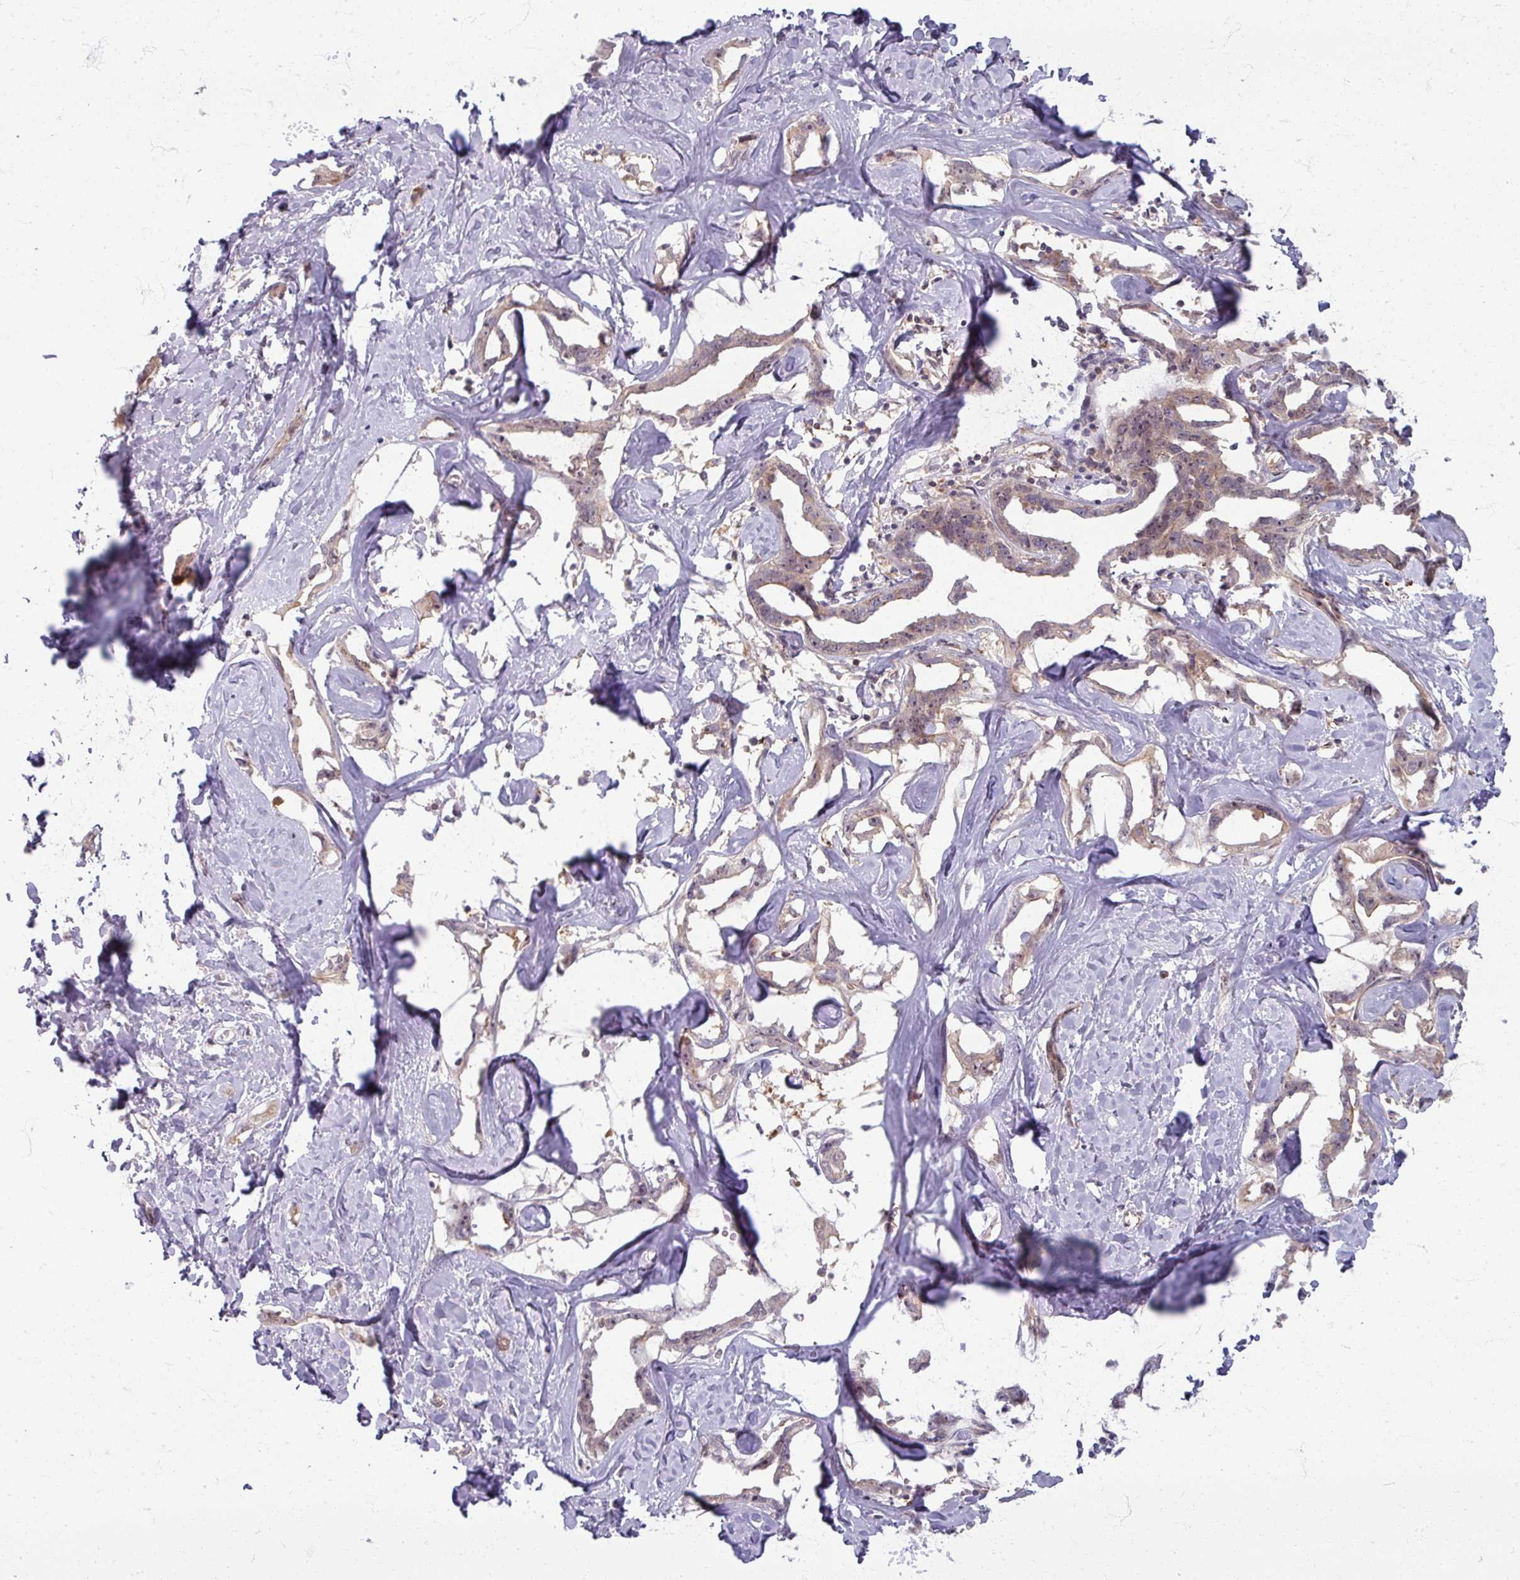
{"staining": {"intensity": "weak", "quantity": "25%-75%", "location": "cytoplasmic/membranous"}, "tissue": "liver cancer", "cell_type": "Tumor cells", "image_type": "cancer", "snomed": [{"axis": "morphology", "description": "Cholangiocarcinoma"}, {"axis": "topography", "description": "Liver"}], "caption": "Liver cancer (cholangiocarcinoma) stained with DAB immunohistochemistry (IHC) exhibits low levels of weak cytoplasmic/membranous staining in approximately 25%-75% of tumor cells.", "gene": "TTLL7", "patient": {"sex": "male", "age": 59}}